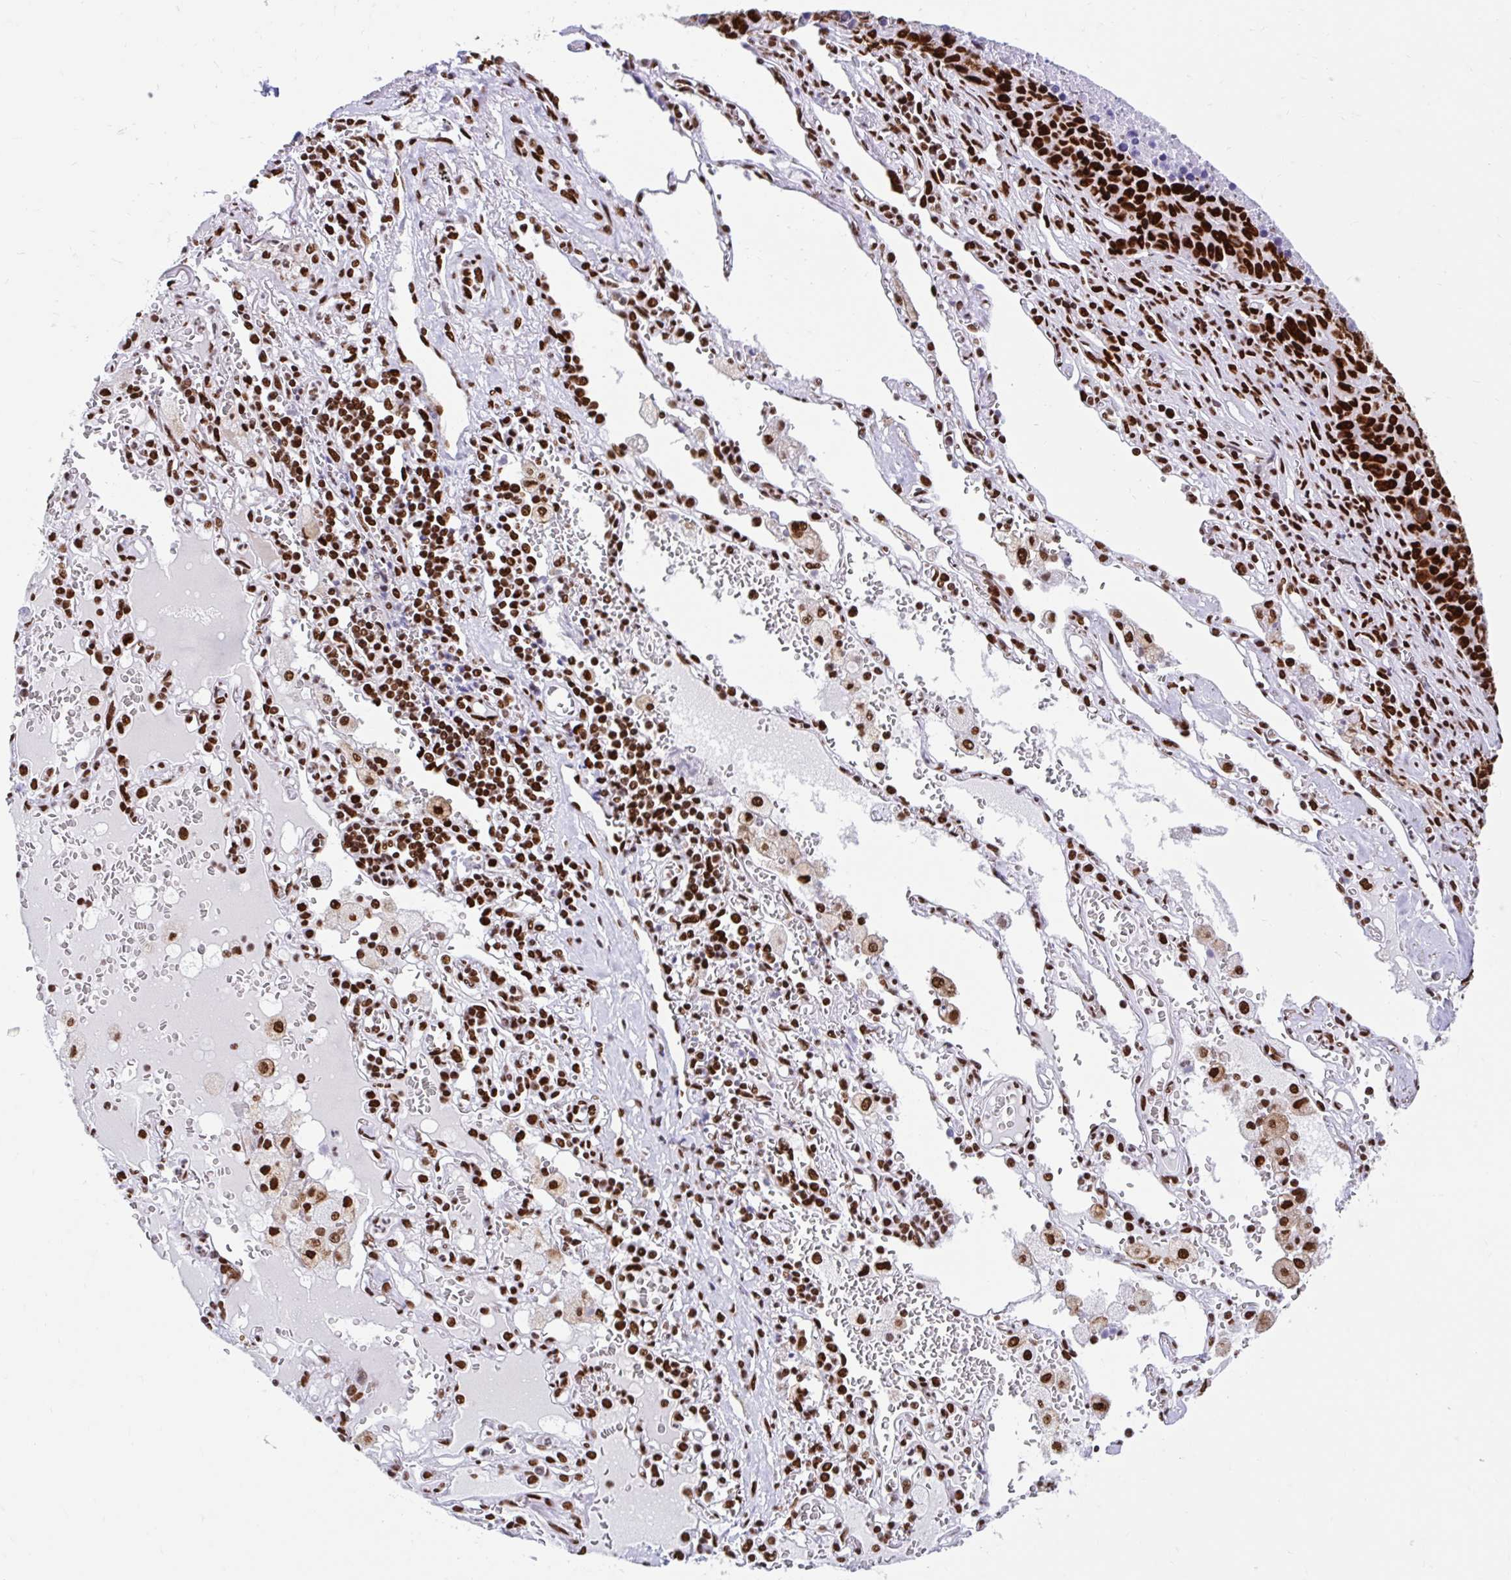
{"staining": {"intensity": "strong", "quantity": ">75%", "location": "nuclear"}, "tissue": "lung cancer", "cell_type": "Tumor cells", "image_type": "cancer", "snomed": [{"axis": "morphology", "description": "Squamous cell carcinoma, NOS"}, {"axis": "topography", "description": "Lung"}], "caption": "Lung cancer stained with a protein marker exhibits strong staining in tumor cells.", "gene": "KHDRBS1", "patient": {"sex": "female", "age": 66}}